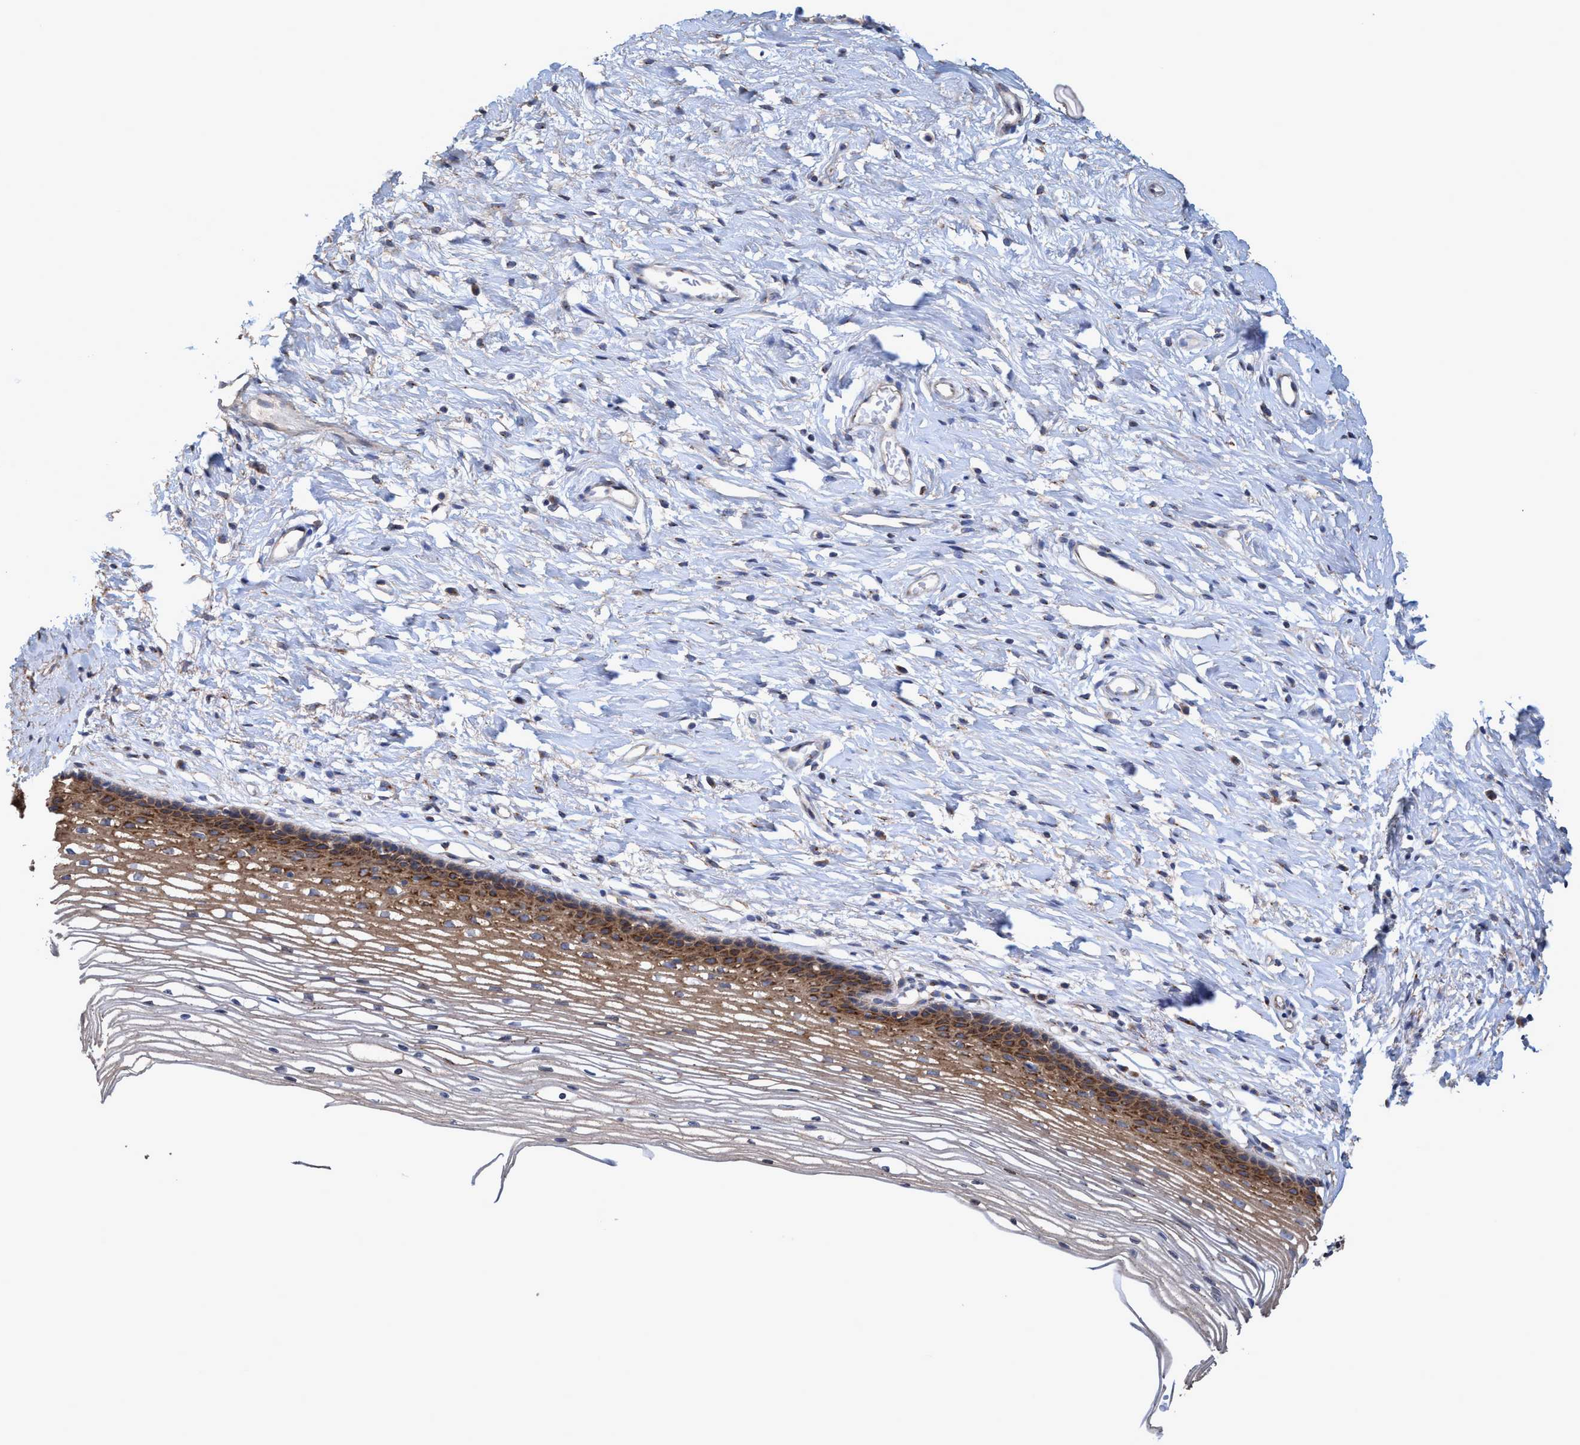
{"staining": {"intensity": "moderate", "quantity": "<25%", "location": "cytoplasmic/membranous"}, "tissue": "cervix", "cell_type": "Glandular cells", "image_type": "normal", "snomed": [{"axis": "morphology", "description": "Normal tissue, NOS"}, {"axis": "topography", "description": "Cervix"}], "caption": "The histopathology image reveals immunohistochemical staining of unremarkable cervix. There is moderate cytoplasmic/membranous staining is identified in about <25% of glandular cells.", "gene": "BICD2", "patient": {"sex": "female", "age": 77}}